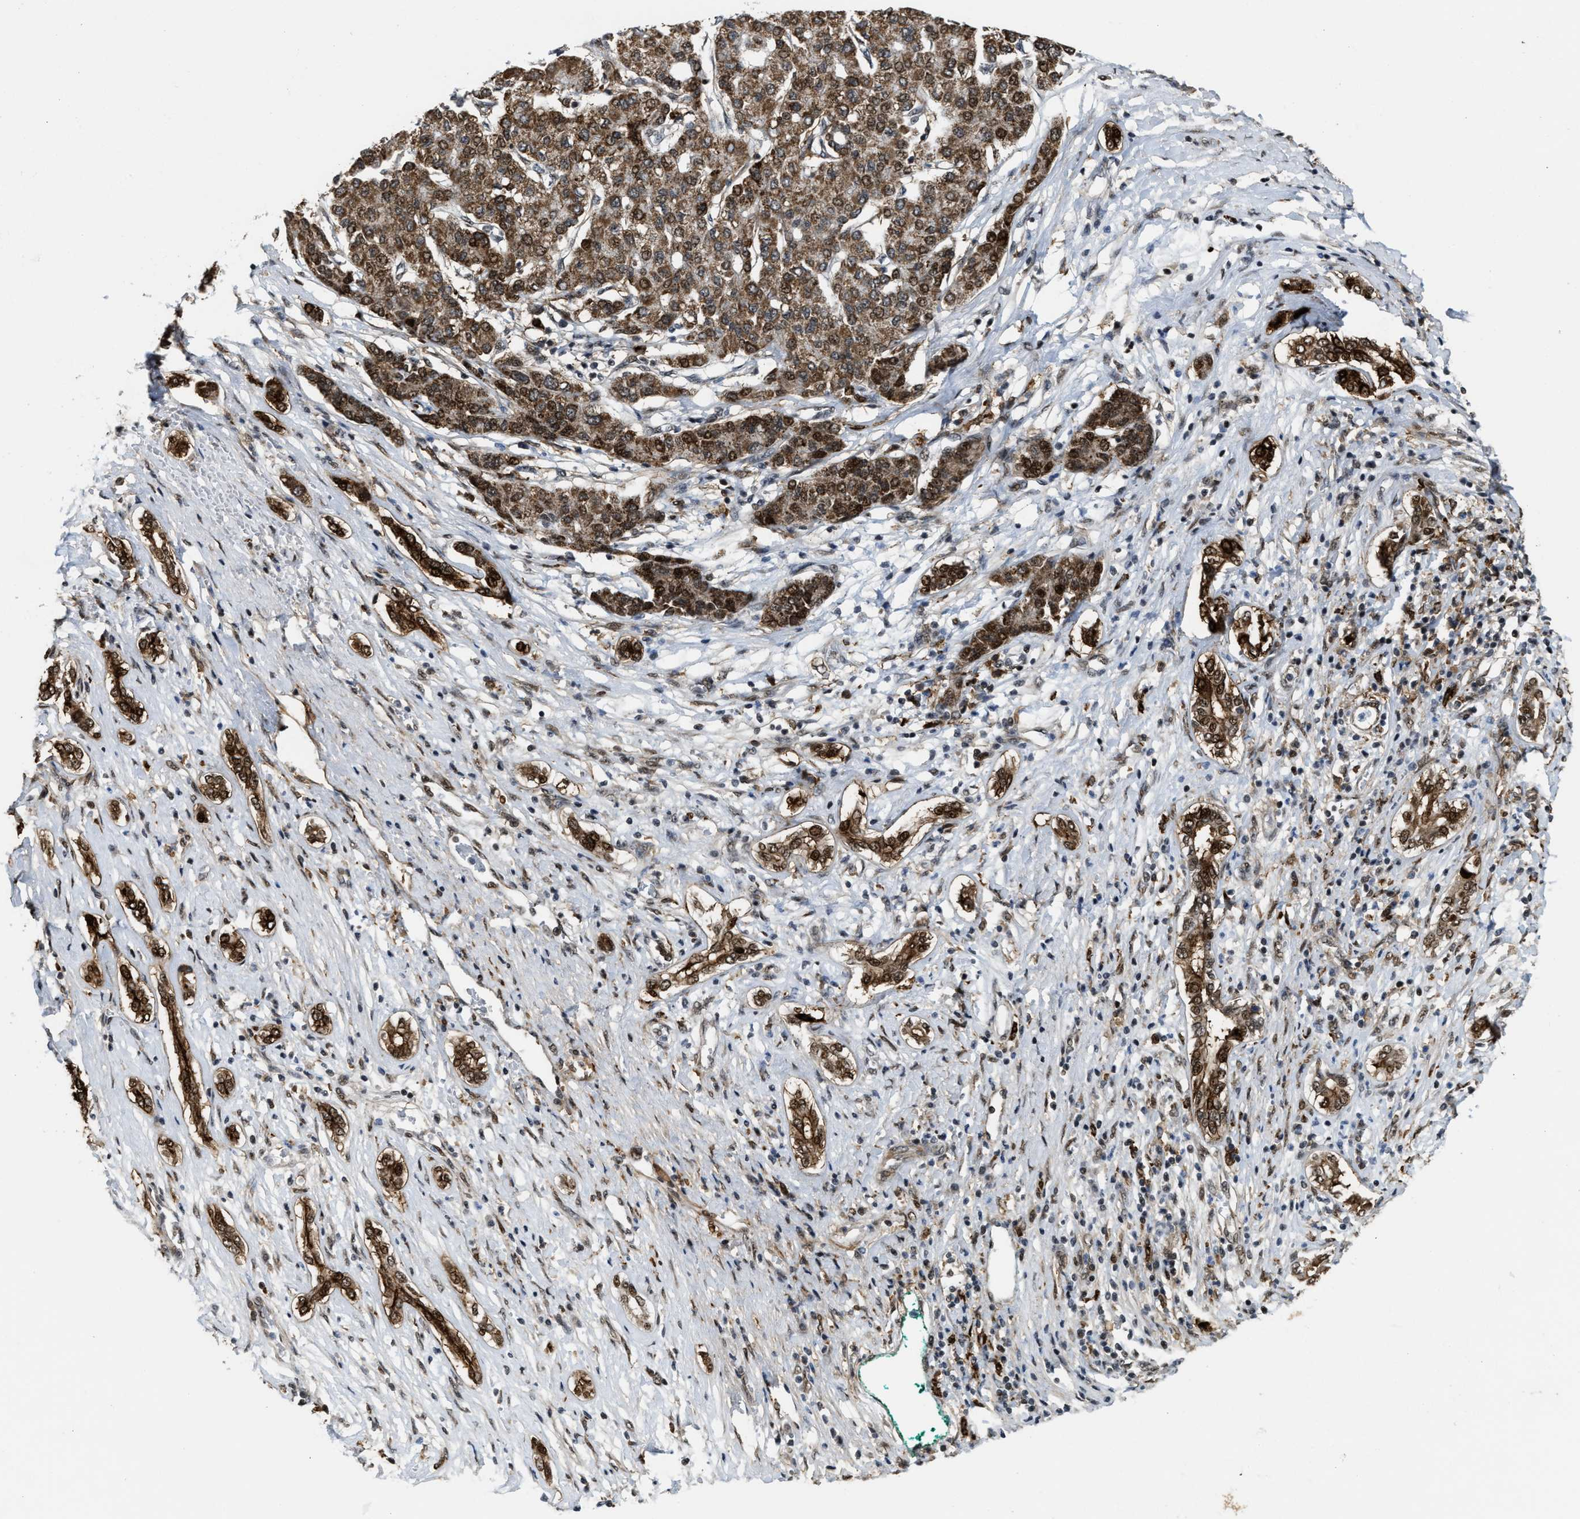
{"staining": {"intensity": "moderate", "quantity": ">75%", "location": "cytoplasmic/membranous,nuclear"}, "tissue": "liver cancer", "cell_type": "Tumor cells", "image_type": "cancer", "snomed": [{"axis": "morphology", "description": "Carcinoma, Hepatocellular, NOS"}, {"axis": "topography", "description": "Liver"}], "caption": "Human liver cancer (hepatocellular carcinoma) stained for a protein (brown) demonstrates moderate cytoplasmic/membranous and nuclear positive positivity in approximately >75% of tumor cells.", "gene": "ZNF250", "patient": {"sex": "male", "age": 65}}